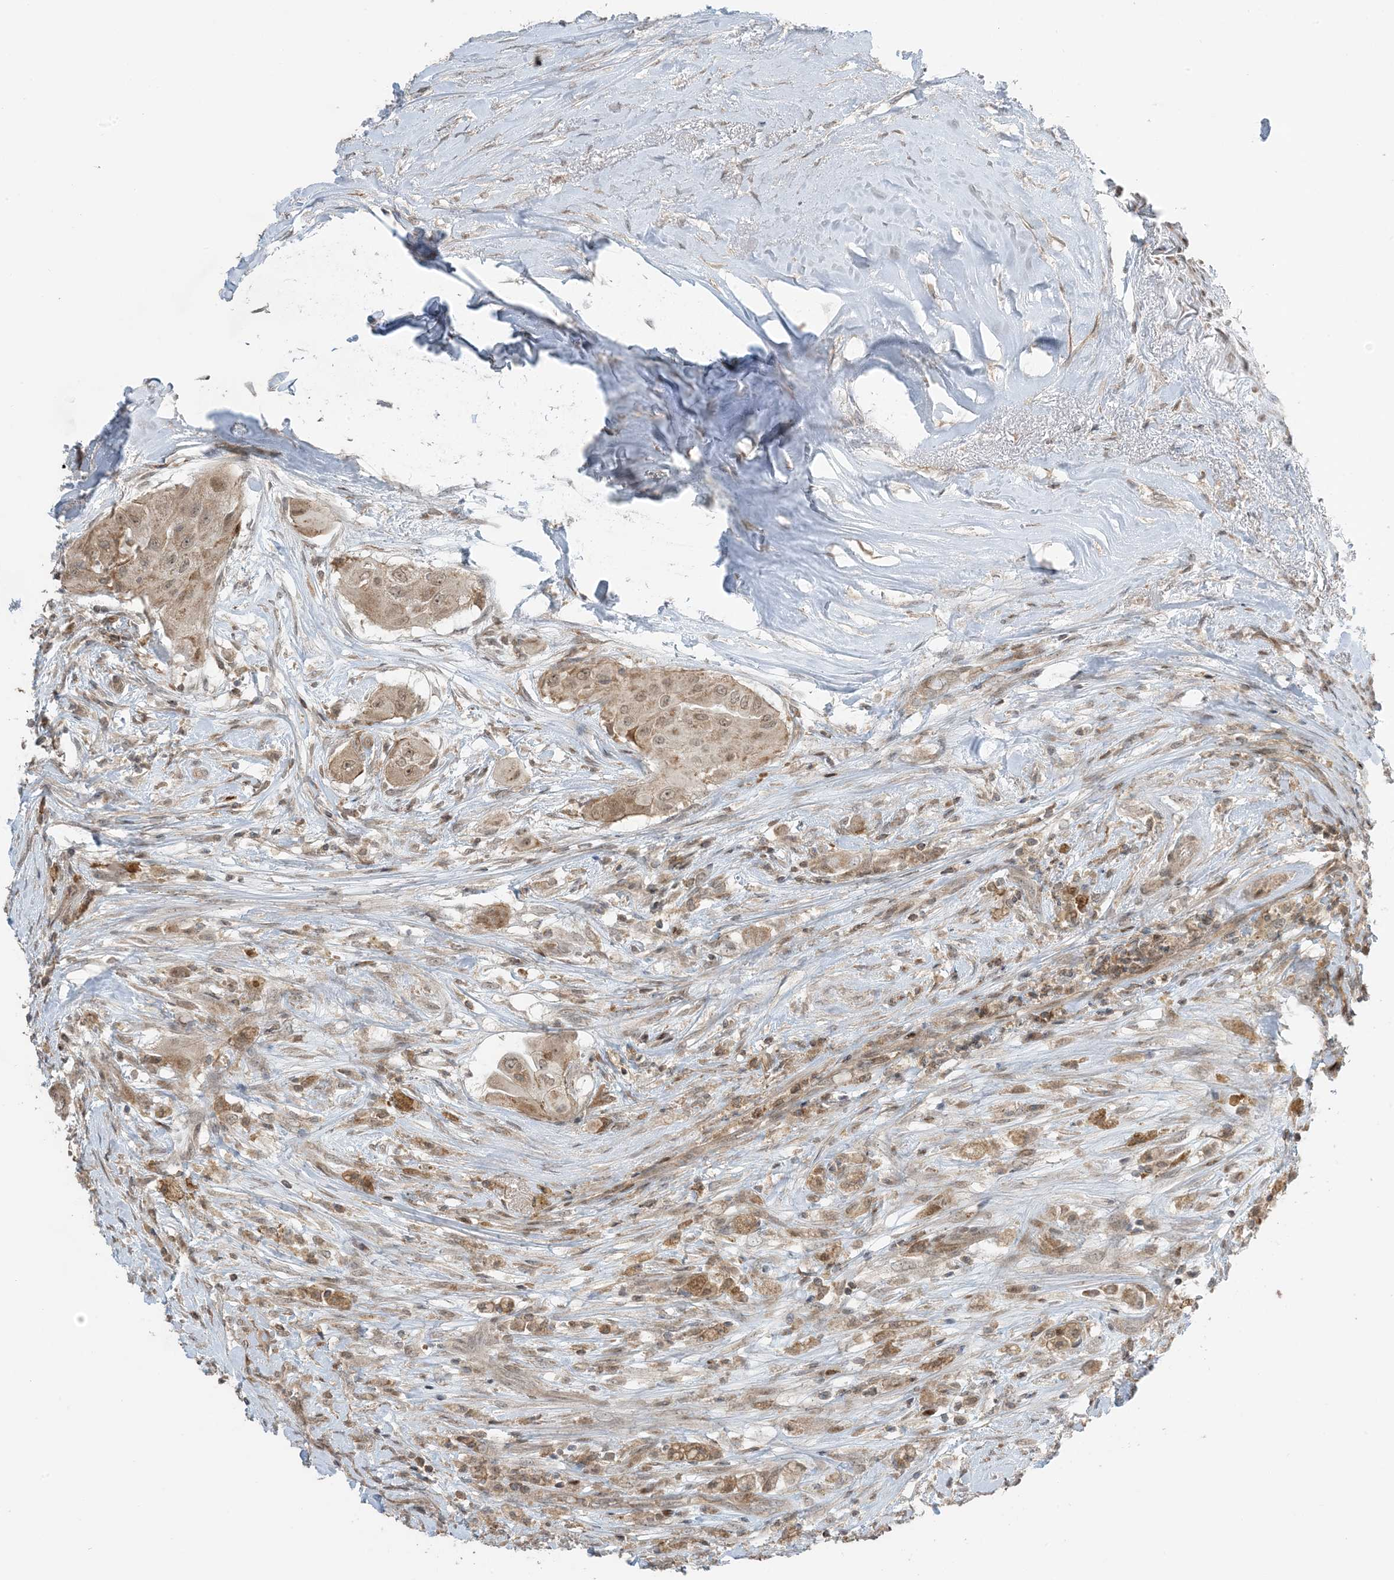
{"staining": {"intensity": "moderate", "quantity": ">75%", "location": "cytoplasmic/membranous"}, "tissue": "thyroid cancer", "cell_type": "Tumor cells", "image_type": "cancer", "snomed": [{"axis": "morphology", "description": "Papillary adenocarcinoma, NOS"}, {"axis": "topography", "description": "Thyroid gland"}], "caption": "Protein expression analysis of human thyroid cancer (papillary adenocarcinoma) reveals moderate cytoplasmic/membranous expression in about >75% of tumor cells.", "gene": "PHLDB2", "patient": {"sex": "female", "age": 59}}